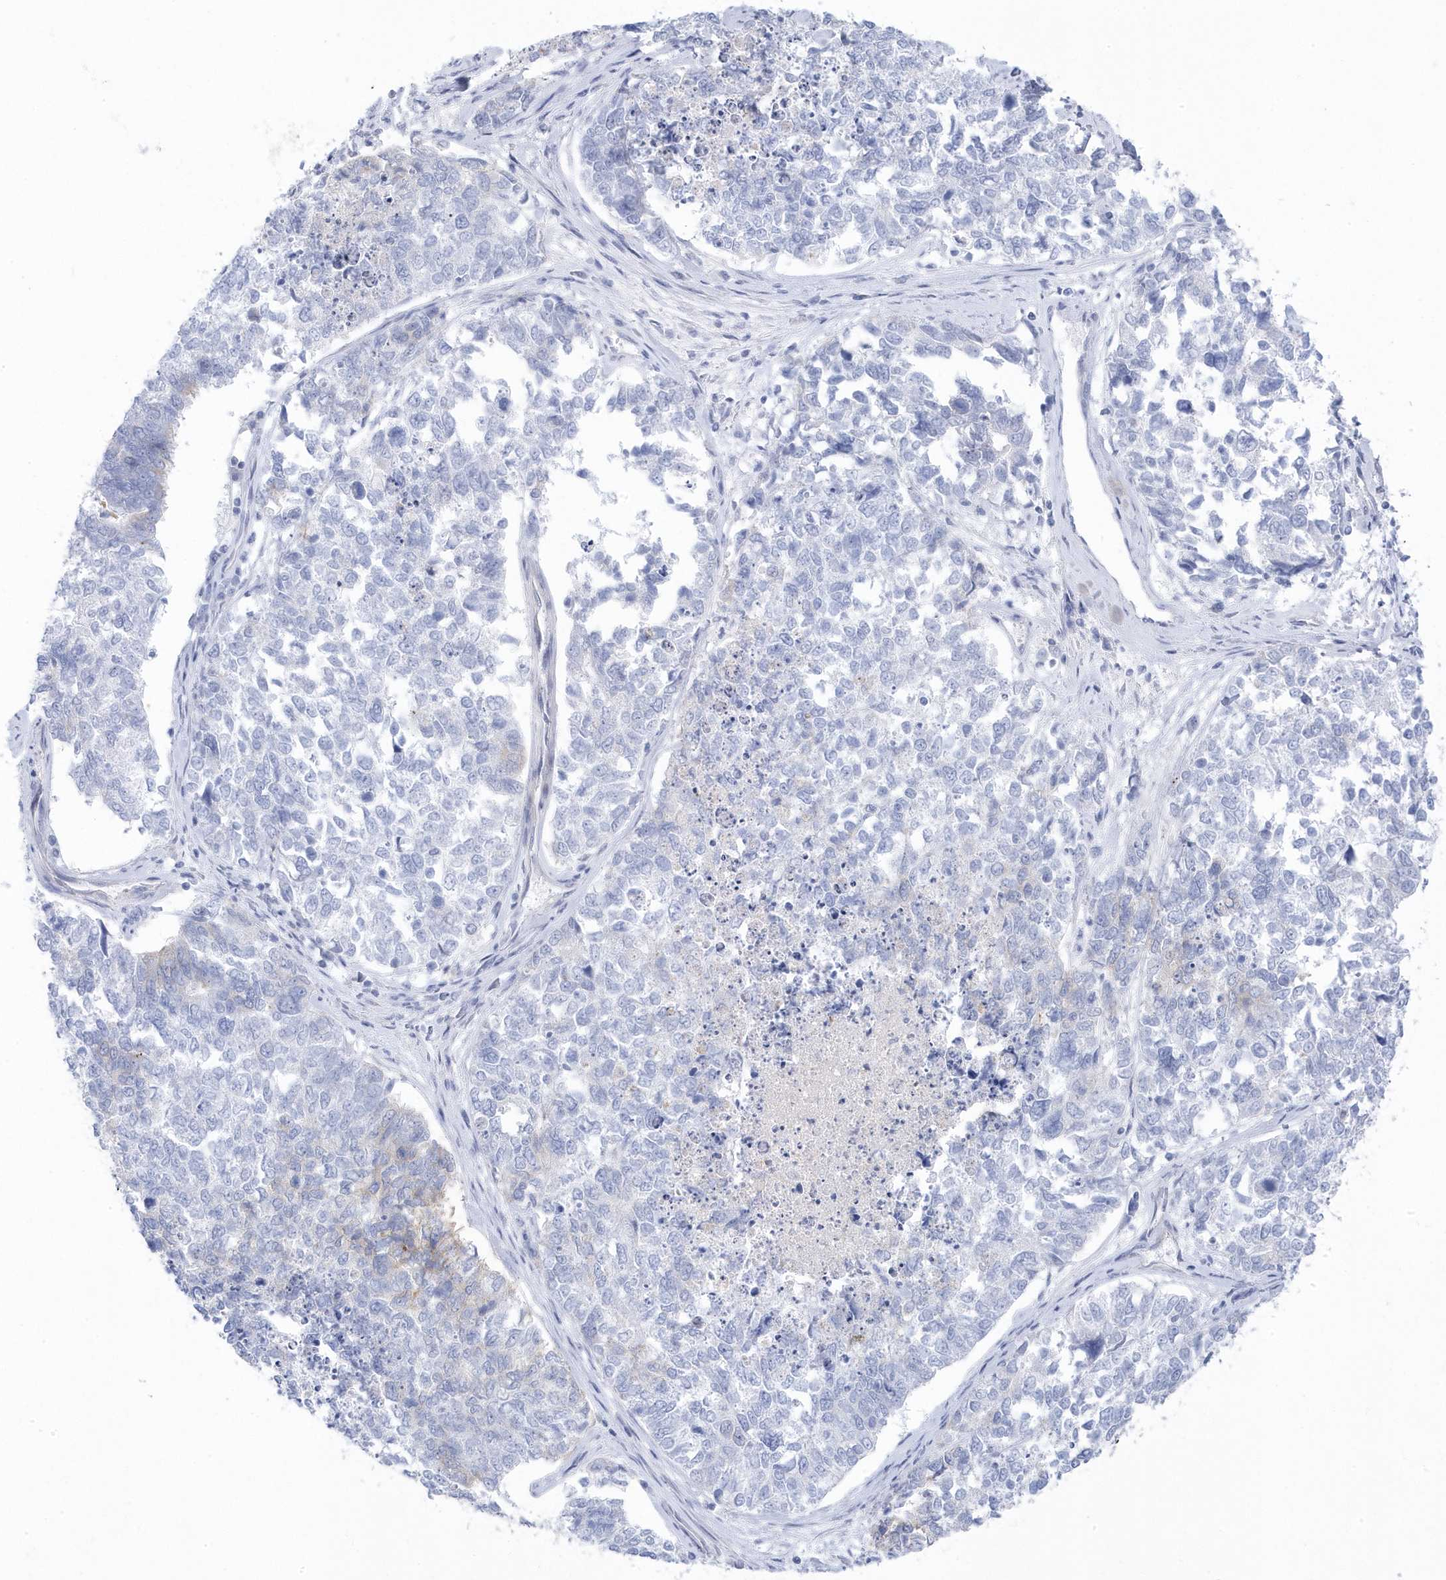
{"staining": {"intensity": "negative", "quantity": "none", "location": "none"}, "tissue": "cervical cancer", "cell_type": "Tumor cells", "image_type": "cancer", "snomed": [{"axis": "morphology", "description": "Squamous cell carcinoma, NOS"}, {"axis": "topography", "description": "Cervix"}], "caption": "Immunohistochemical staining of human squamous cell carcinoma (cervical) shows no significant expression in tumor cells.", "gene": "ANAPC1", "patient": {"sex": "female", "age": 63}}